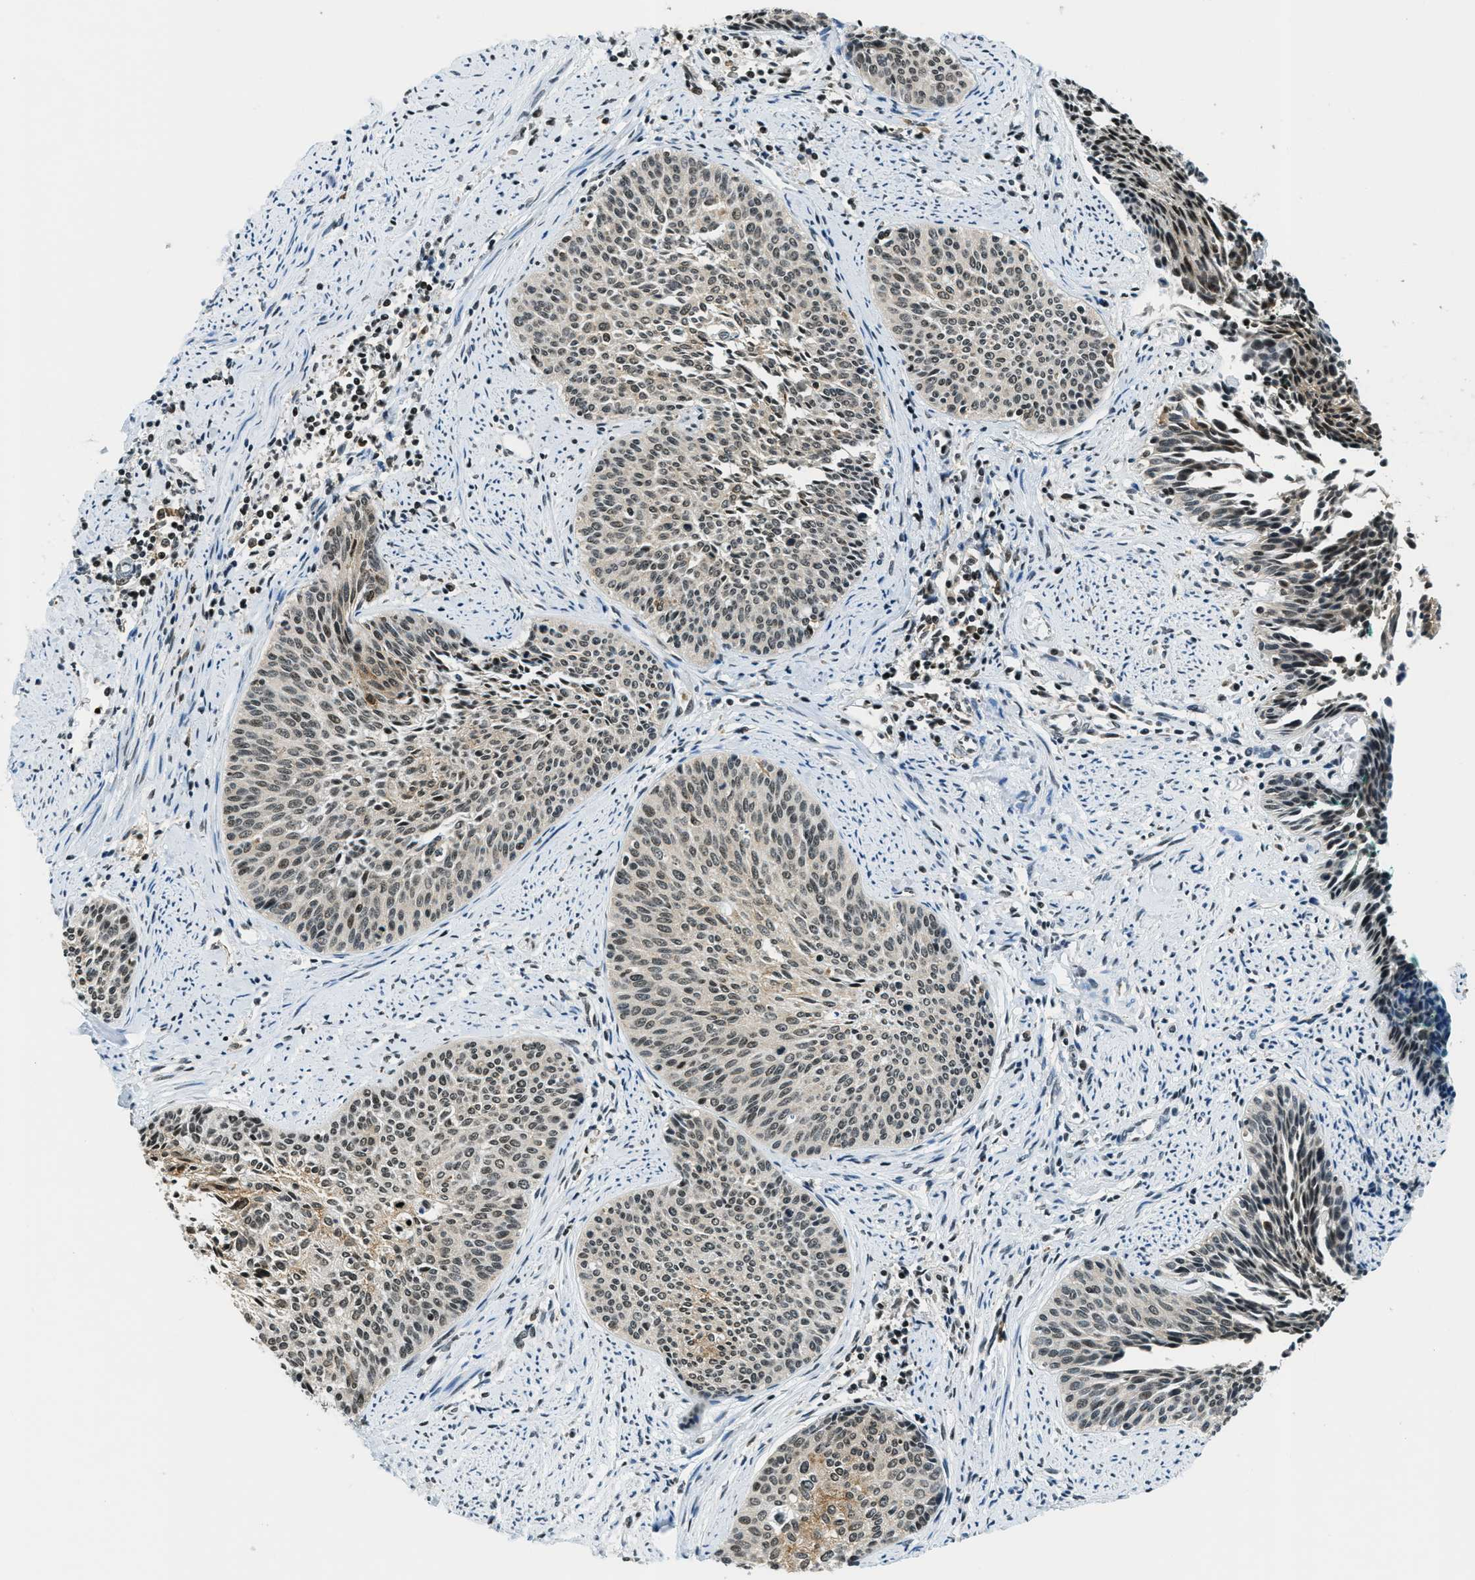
{"staining": {"intensity": "weak", "quantity": "25%-75%", "location": "nuclear"}, "tissue": "cervical cancer", "cell_type": "Tumor cells", "image_type": "cancer", "snomed": [{"axis": "morphology", "description": "Squamous cell carcinoma, NOS"}, {"axis": "topography", "description": "Cervix"}], "caption": "Weak nuclear positivity for a protein is appreciated in approximately 25%-75% of tumor cells of cervical cancer using immunohistochemistry (IHC).", "gene": "RAB11FIP1", "patient": {"sex": "female", "age": 55}}